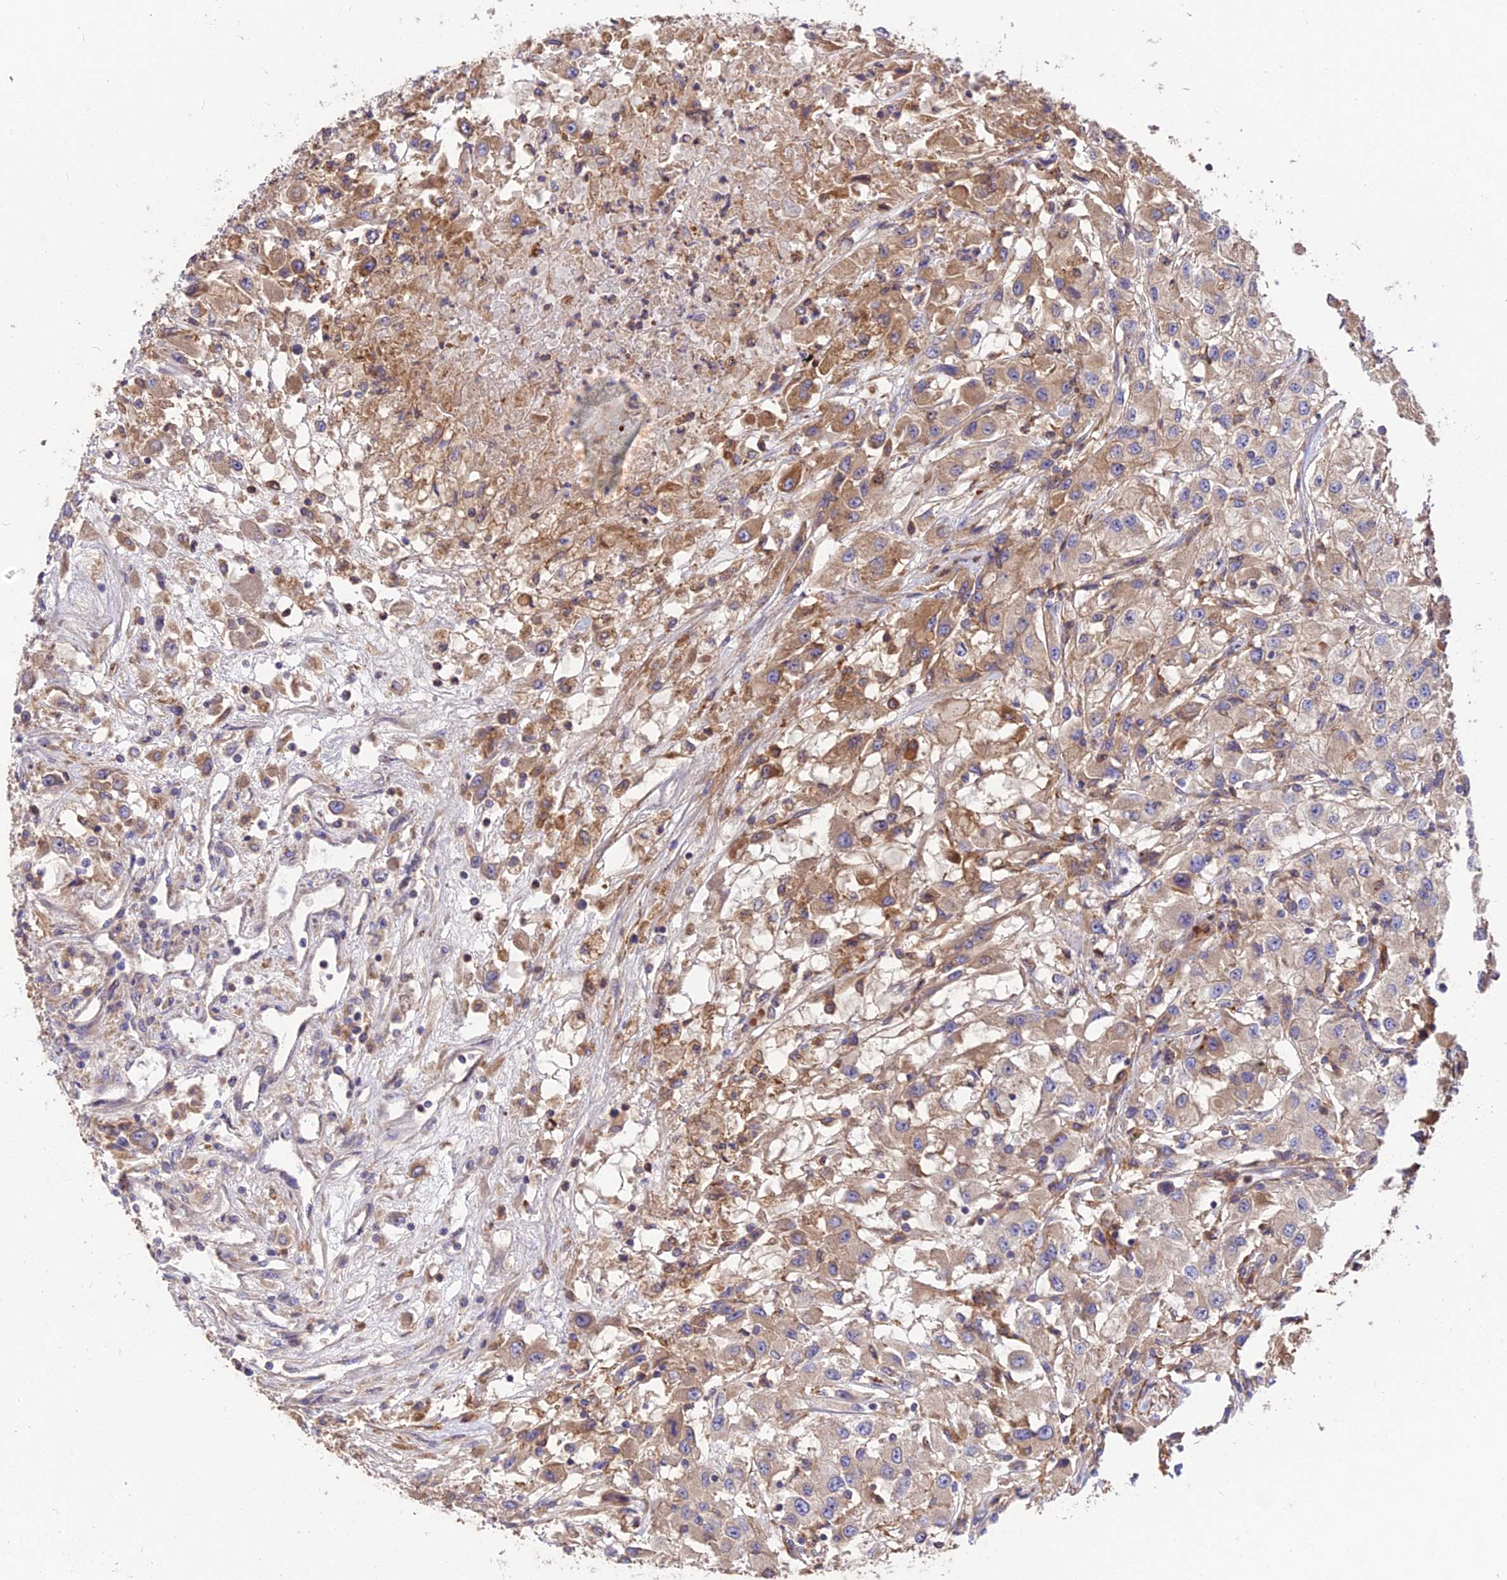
{"staining": {"intensity": "moderate", "quantity": ">75%", "location": "cytoplasmic/membranous"}, "tissue": "renal cancer", "cell_type": "Tumor cells", "image_type": "cancer", "snomed": [{"axis": "morphology", "description": "Adenocarcinoma, NOS"}, {"axis": "topography", "description": "Kidney"}], "caption": "Renal adenocarcinoma stained with IHC reveals moderate cytoplasmic/membranous positivity in approximately >75% of tumor cells.", "gene": "ROCK1", "patient": {"sex": "female", "age": 67}}